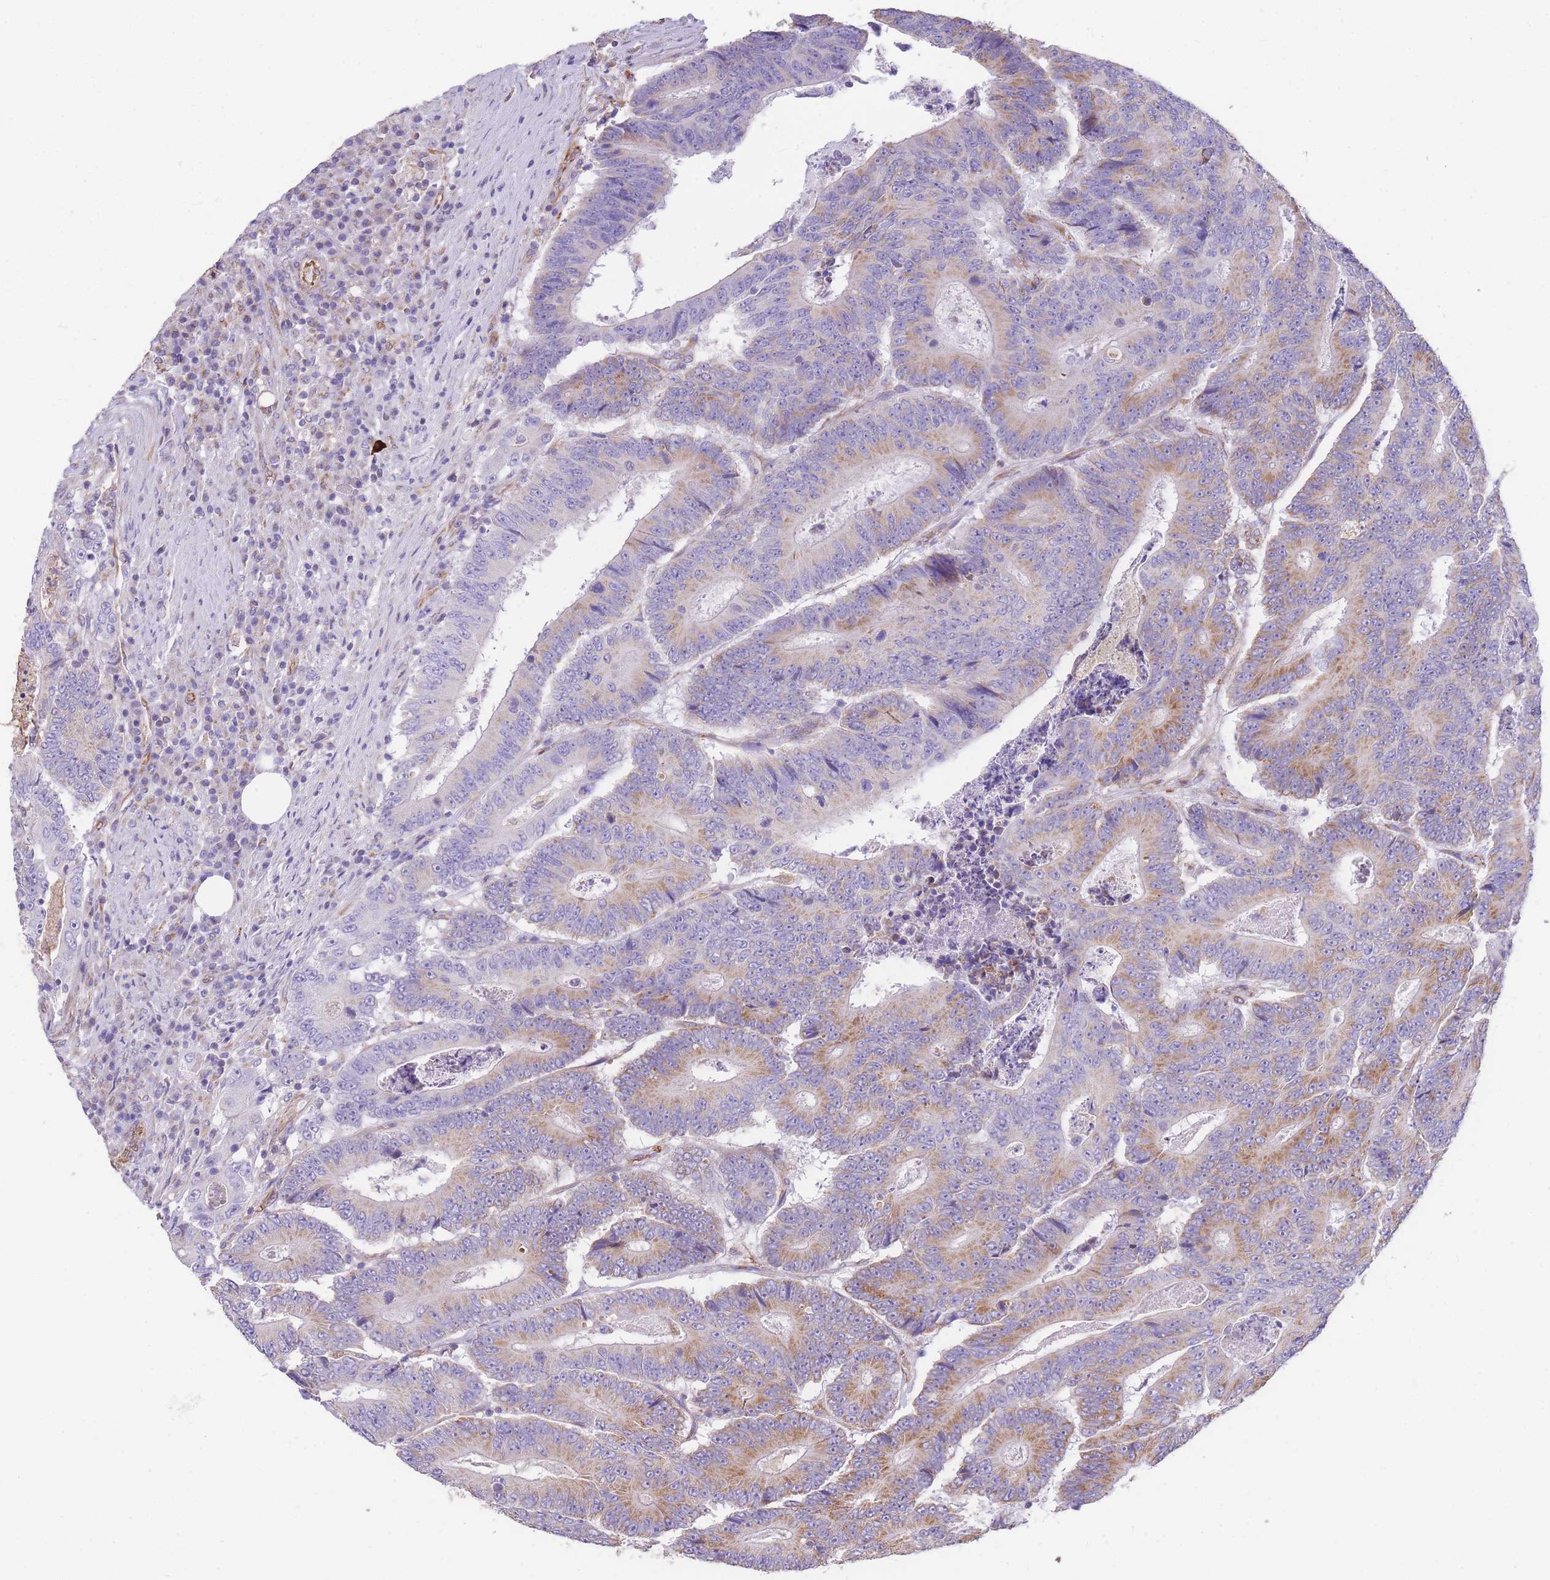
{"staining": {"intensity": "moderate", "quantity": ">75%", "location": "cytoplasmic/membranous"}, "tissue": "colorectal cancer", "cell_type": "Tumor cells", "image_type": "cancer", "snomed": [{"axis": "morphology", "description": "Adenocarcinoma, NOS"}, {"axis": "topography", "description": "Colon"}], "caption": "This is an image of immunohistochemistry (IHC) staining of adenocarcinoma (colorectal), which shows moderate positivity in the cytoplasmic/membranous of tumor cells.", "gene": "ANKRD53", "patient": {"sex": "male", "age": 83}}